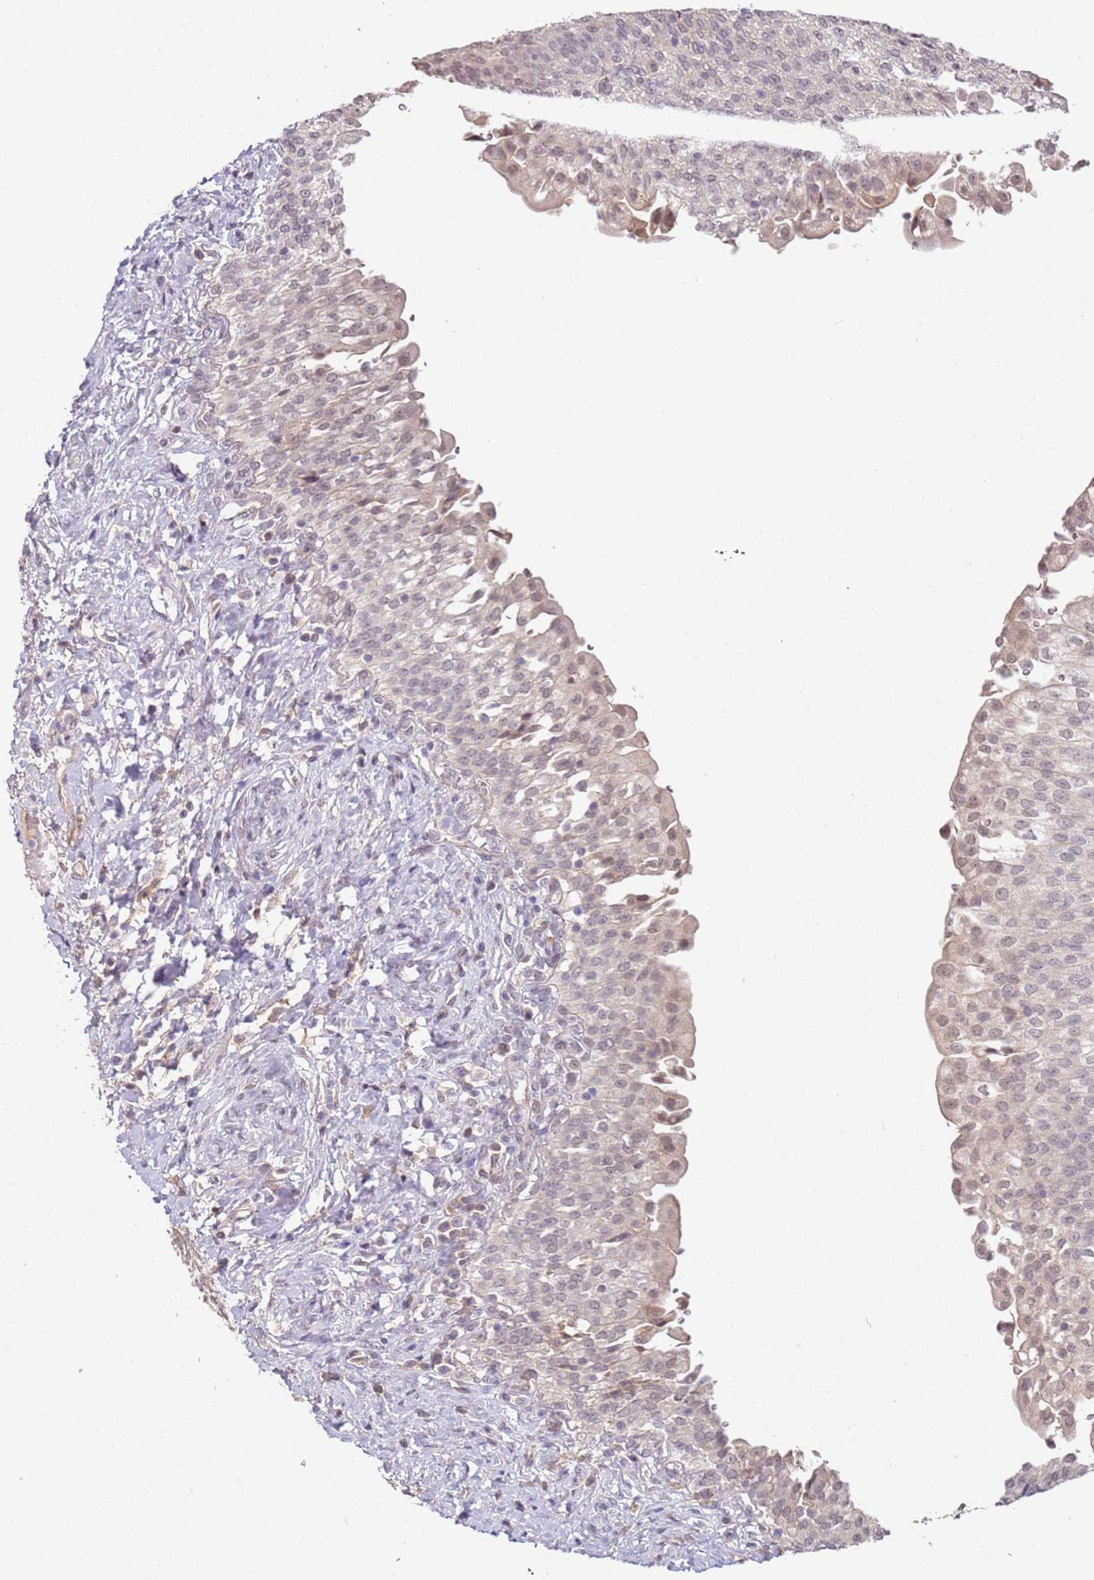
{"staining": {"intensity": "weak", "quantity": "25%-75%", "location": "nuclear"}, "tissue": "urinary bladder", "cell_type": "Urothelial cells", "image_type": "normal", "snomed": [{"axis": "morphology", "description": "Normal tissue, NOS"}, {"axis": "morphology", "description": "Inflammation, NOS"}, {"axis": "topography", "description": "Urinary bladder"}], "caption": "Immunohistochemistry of normal urinary bladder demonstrates low levels of weak nuclear positivity in about 25%-75% of urothelial cells. (IHC, brightfield microscopy, high magnification).", "gene": "WDR93", "patient": {"sex": "male", "age": 64}}